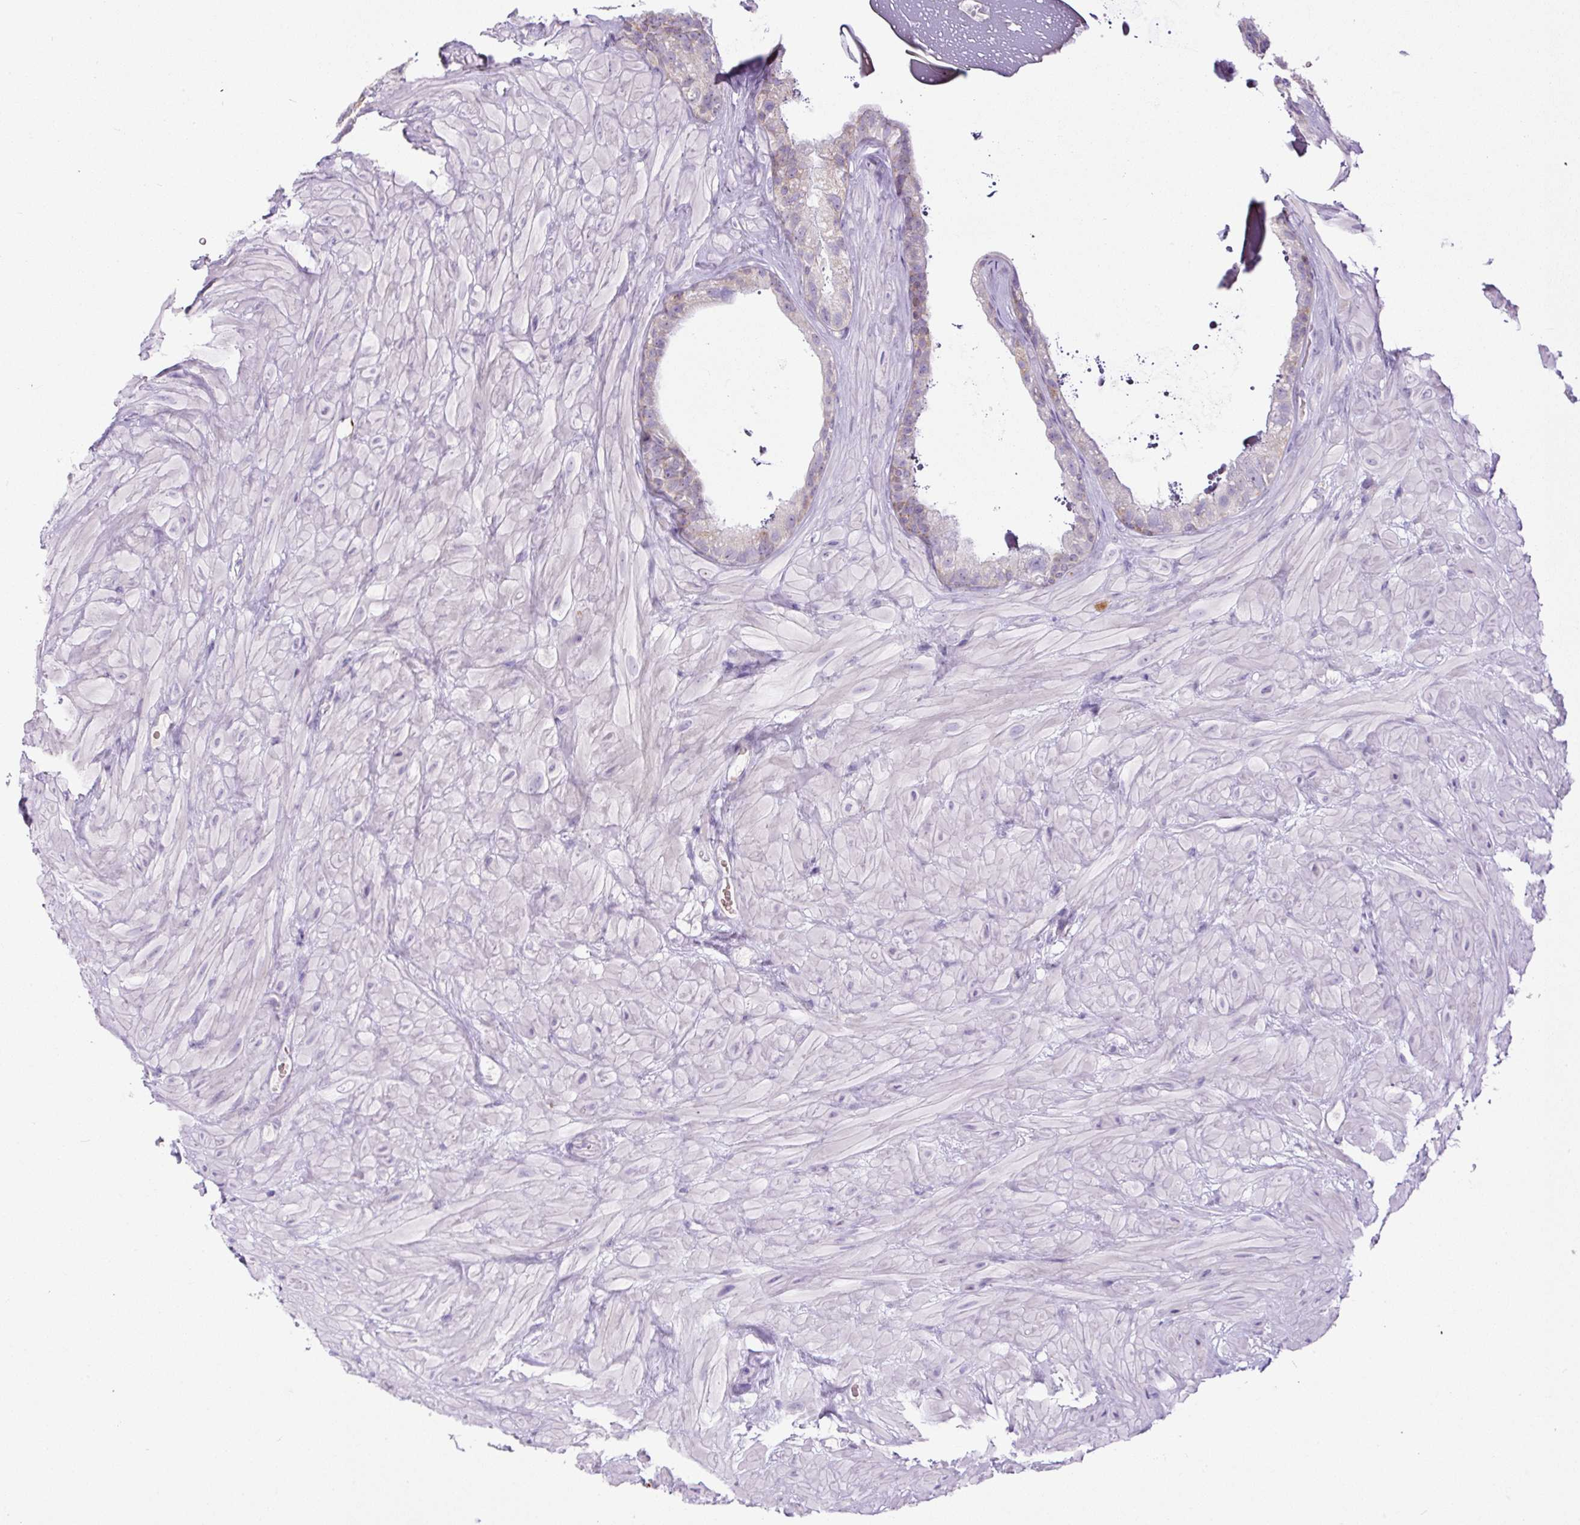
{"staining": {"intensity": "moderate", "quantity": "25%-75%", "location": "cytoplasmic/membranous"}, "tissue": "seminal vesicle", "cell_type": "Glandular cells", "image_type": "normal", "snomed": [{"axis": "morphology", "description": "Normal tissue, NOS"}, {"axis": "topography", "description": "Seminal veicle"}, {"axis": "topography", "description": "Peripheral nerve tissue"}], "caption": "Protein staining displays moderate cytoplasmic/membranous staining in about 25%-75% of glandular cells in normal seminal vesicle.", "gene": "ZNF596", "patient": {"sex": "male", "age": 76}}